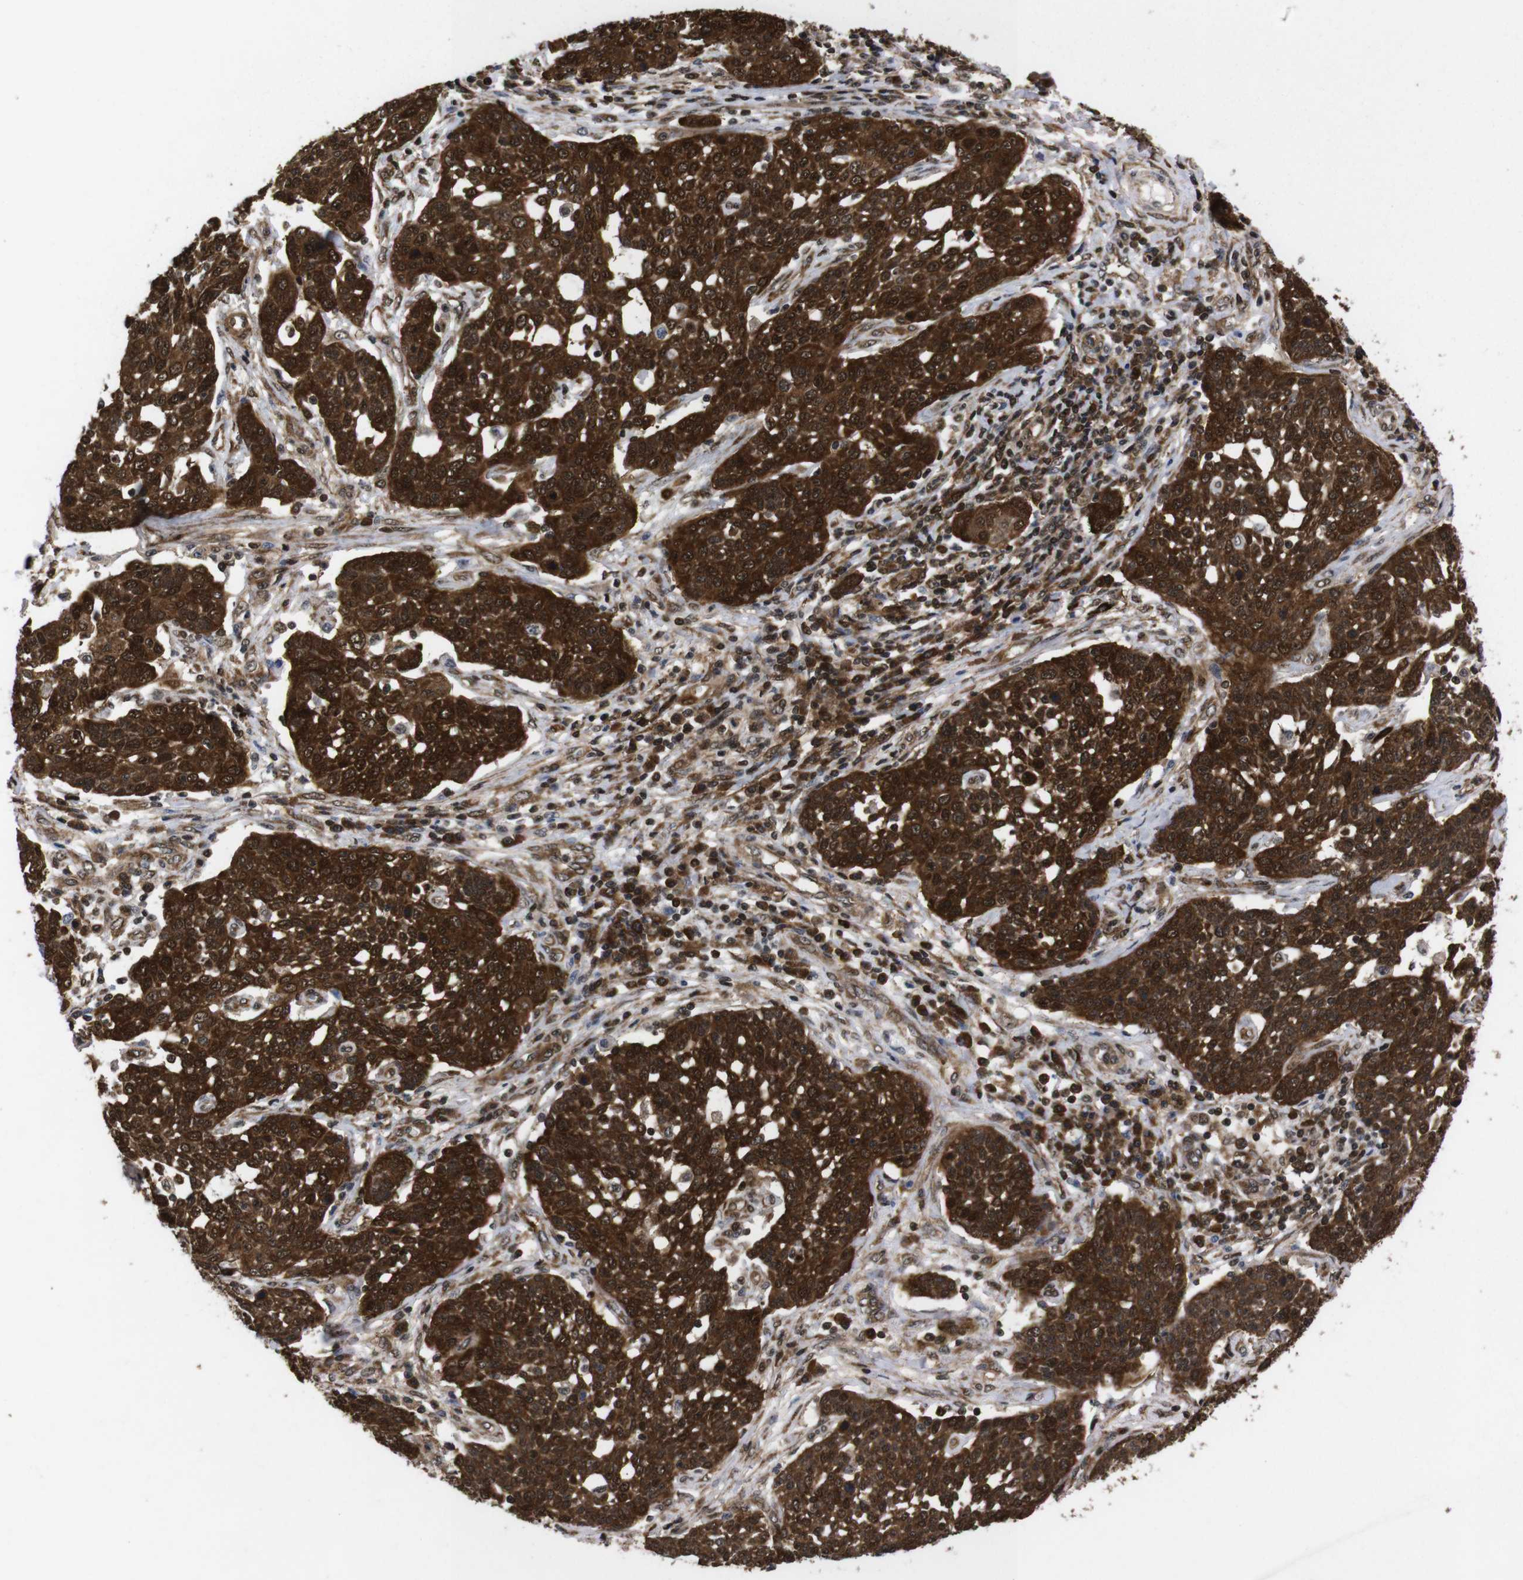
{"staining": {"intensity": "strong", "quantity": ">75%", "location": "cytoplasmic/membranous,nuclear"}, "tissue": "cervical cancer", "cell_type": "Tumor cells", "image_type": "cancer", "snomed": [{"axis": "morphology", "description": "Squamous cell carcinoma, NOS"}, {"axis": "topography", "description": "Cervix"}], "caption": "The histopathology image displays immunohistochemical staining of squamous cell carcinoma (cervical). There is strong cytoplasmic/membranous and nuclear positivity is present in about >75% of tumor cells.", "gene": "UBQLN2", "patient": {"sex": "female", "age": 34}}